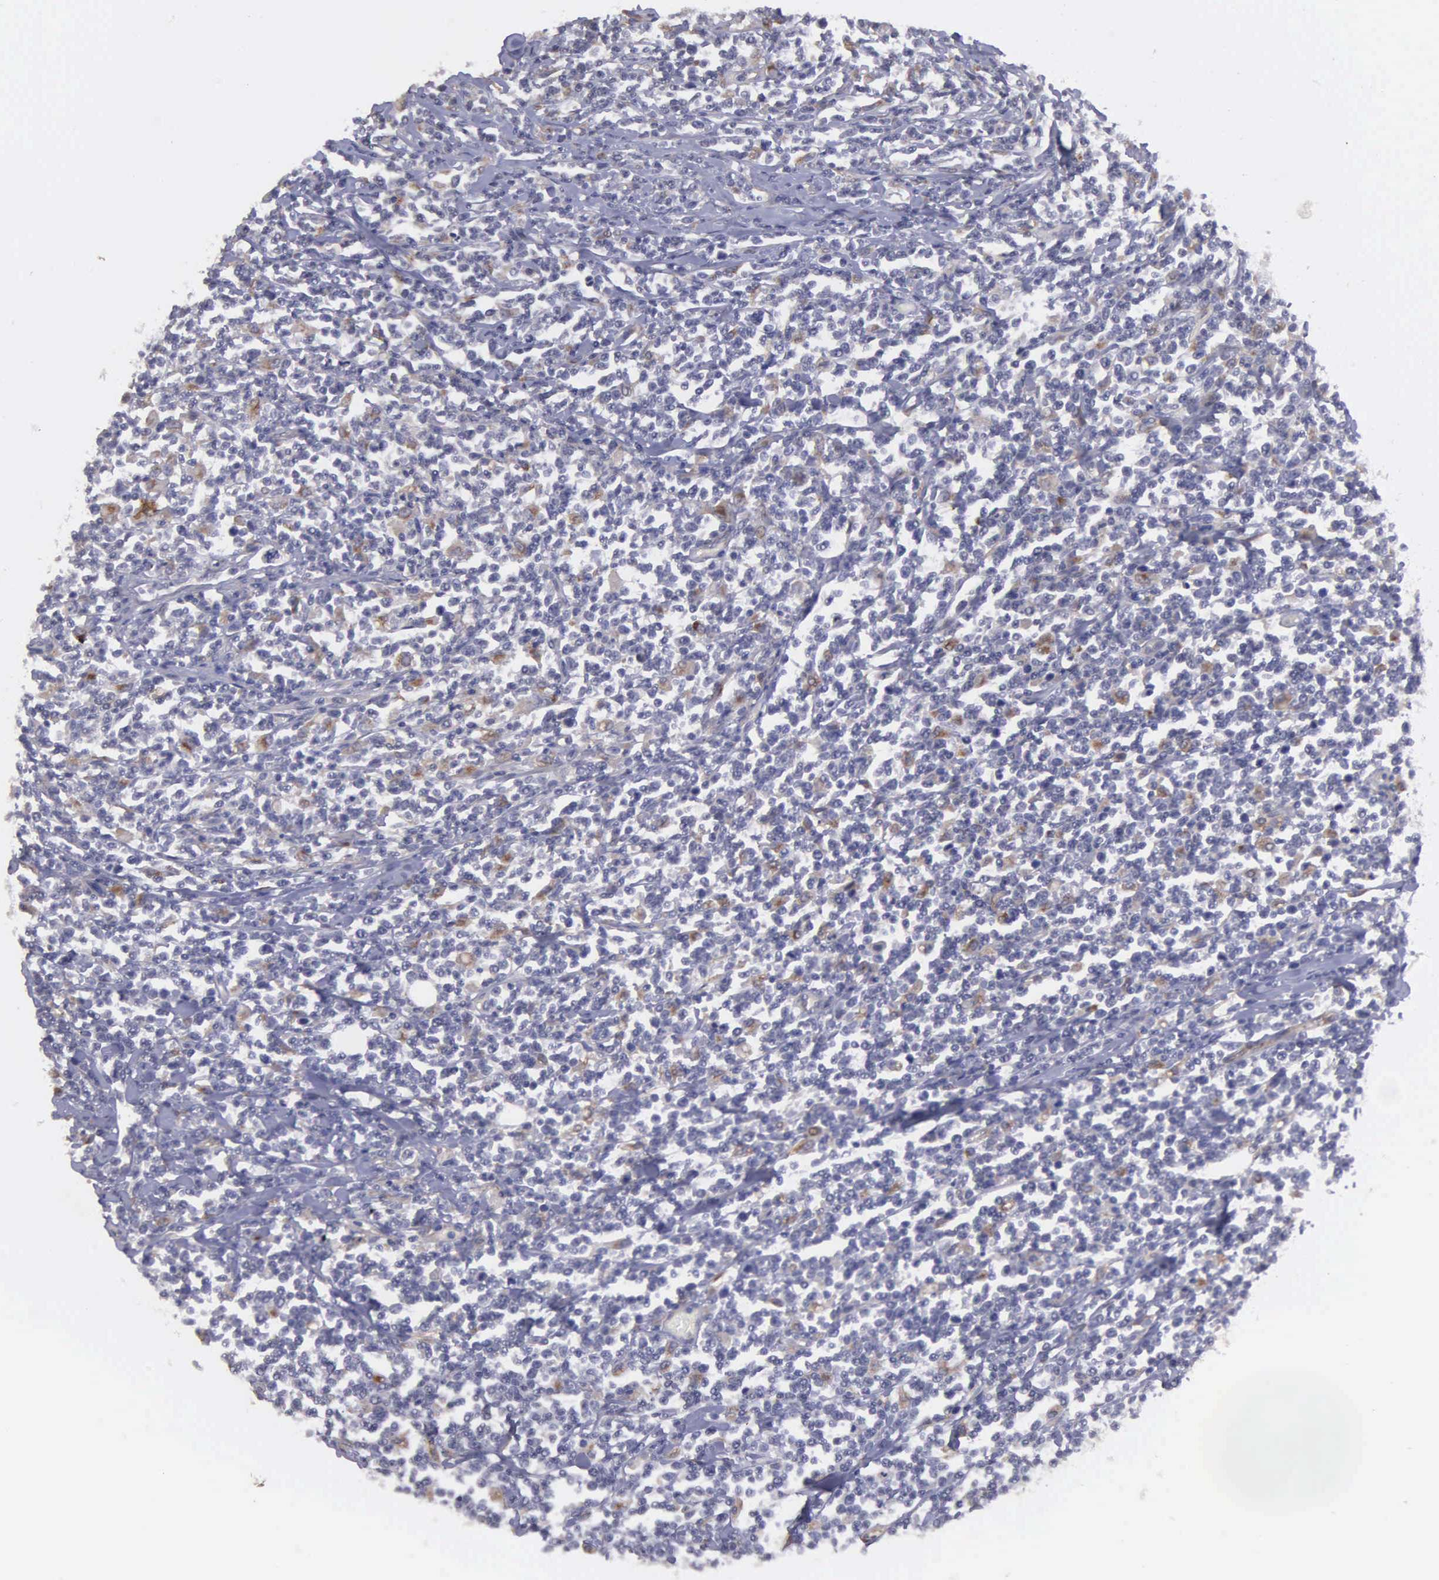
{"staining": {"intensity": "negative", "quantity": "none", "location": "none"}, "tissue": "lymphoma", "cell_type": "Tumor cells", "image_type": "cancer", "snomed": [{"axis": "morphology", "description": "Malignant lymphoma, non-Hodgkin's type, High grade"}, {"axis": "topography", "description": "Colon"}], "caption": "Protein analysis of lymphoma exhibits no significant staining in tumor cells. (DAB (3,3'-diaminobenzidine) IHC, high magnification).", "gene": "RTL10", "patient": {"sex": "male", "age": 82}}